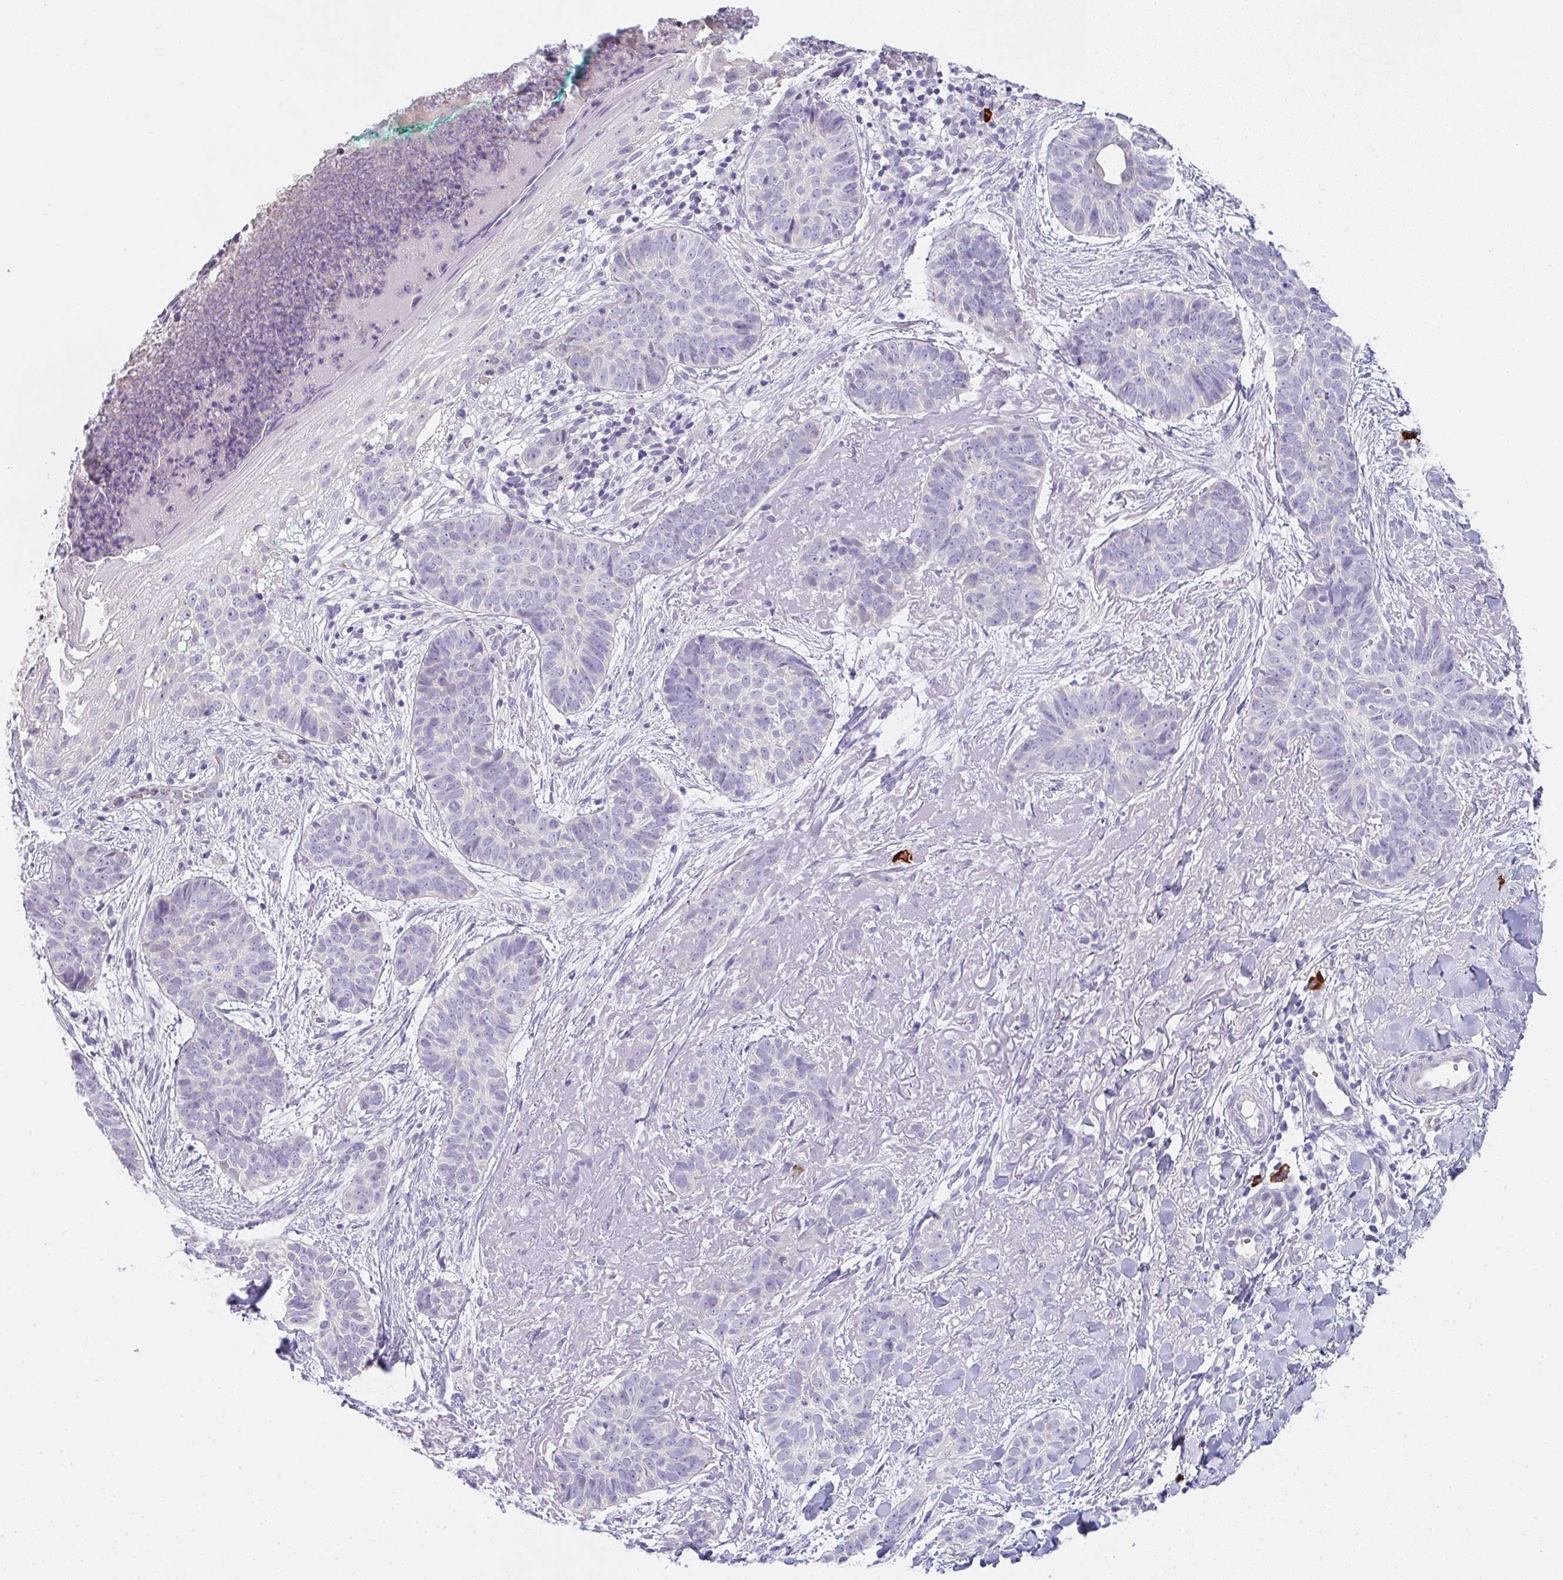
{"staining": {"intensity": "negative", "quantity": "none", "location": "none"}, "tissue": "skin cancer", "cell_type": "Tumor cells", "image_type": "cancer", "snomed": [{"axis": "morphology", "description": "Basal cell carcinoma"}, {"axis": "topography", "description": "Skin"}, {"axis": "topography", "description": "Skin of face"}, {"axis": "topography", "description": "Skin of nose"}], "caption": "High magnification brightfield microscopy of skin basal cell carcinoma stained with DAB (brown) and counterstained with hematoxylin (blue): tumor cells show no significant expression.", "gene": "CACNA1S", "patient": {"sex": "female", "age": 86}}